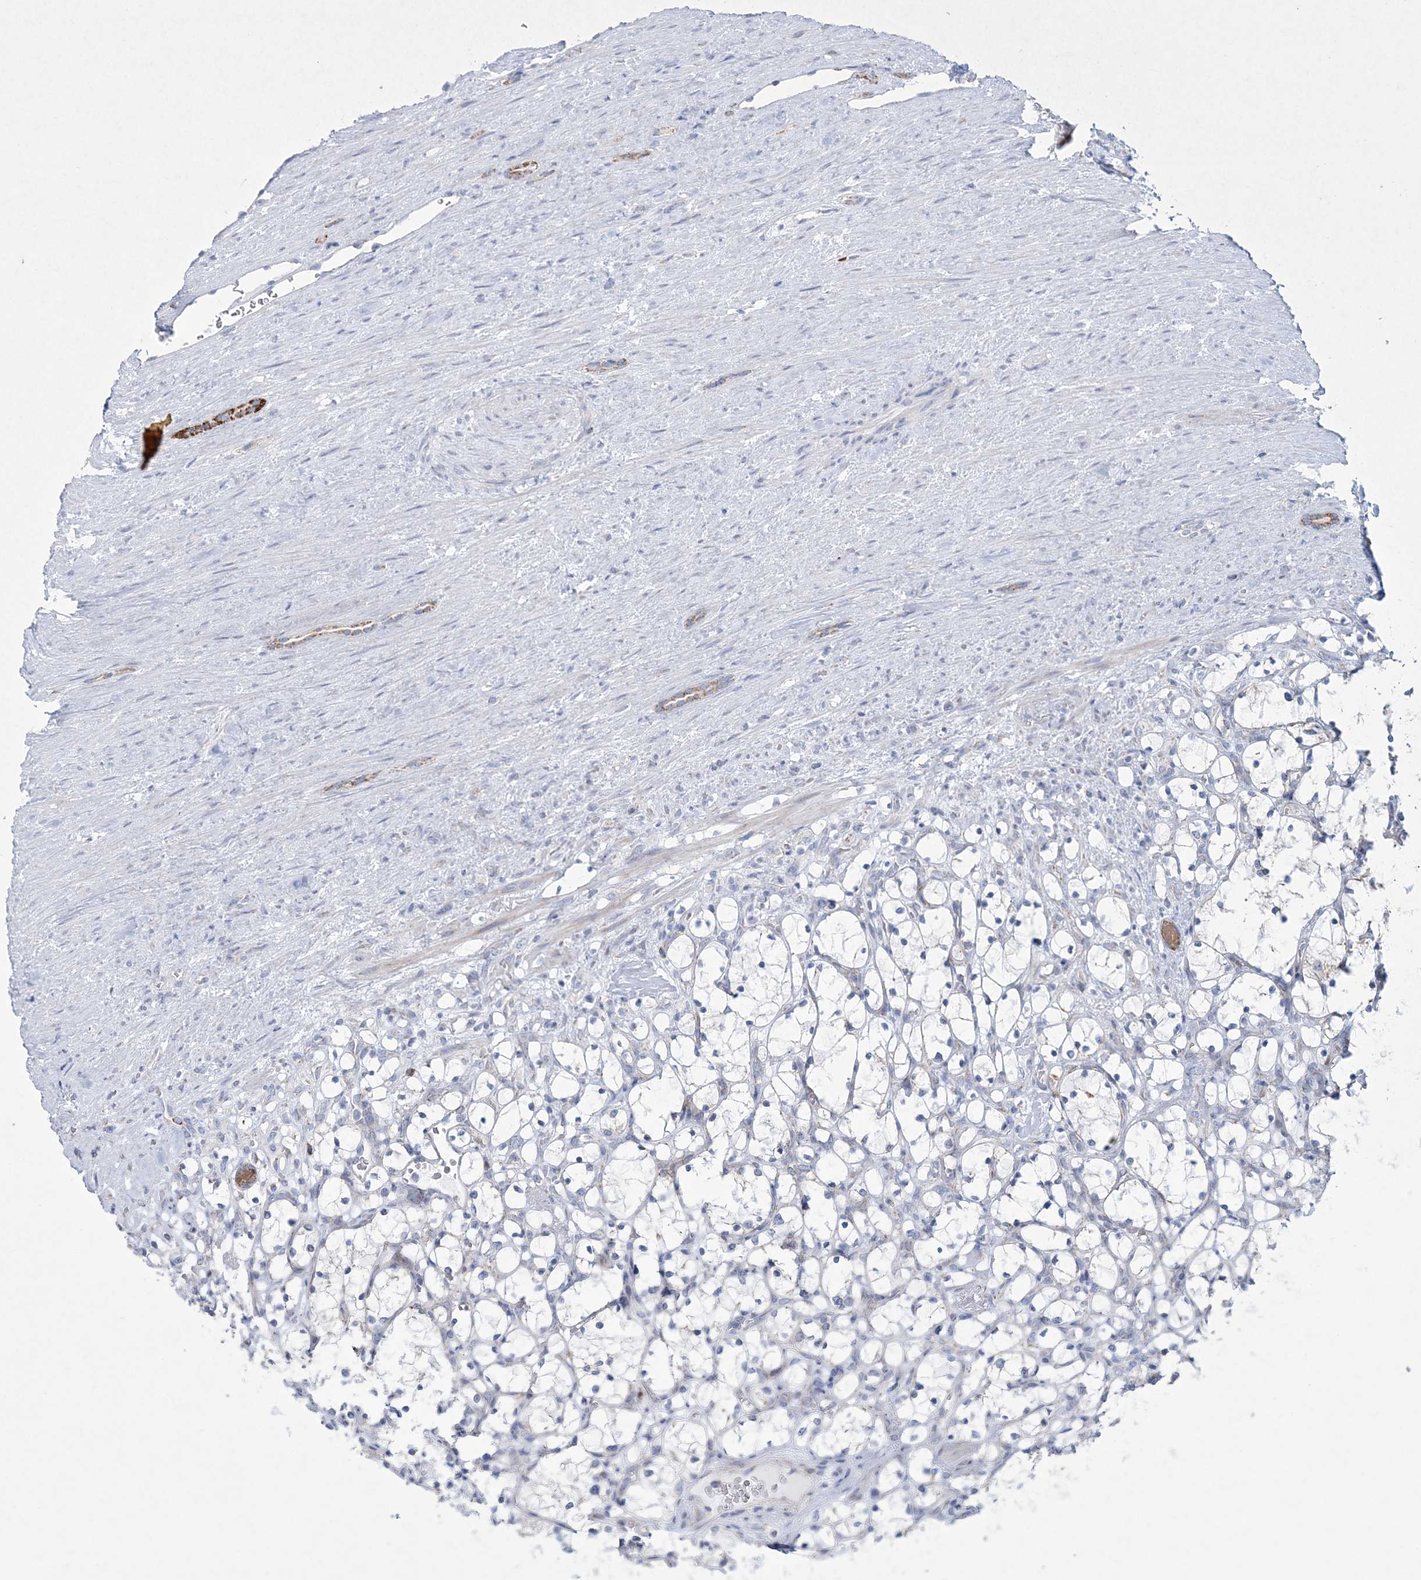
{"staining": {"intensity": "negative", "quantity": "none", "location": "none"}, "tissue": "renal cancer", "cell_type": "Tumor cells", "image_type": "cancer", "snomed": [{"axis": "morphology", "description": "Adenocarcinoma, NOS"}, {"axis": "topography", "description": "Kidney"}], "caption": "A histopathology image of renal cancer stained for a protein demonstrates no brown staining in tumor cells.", "gene": "CES4A", "patient": {"sex": "female", "age": 69}}